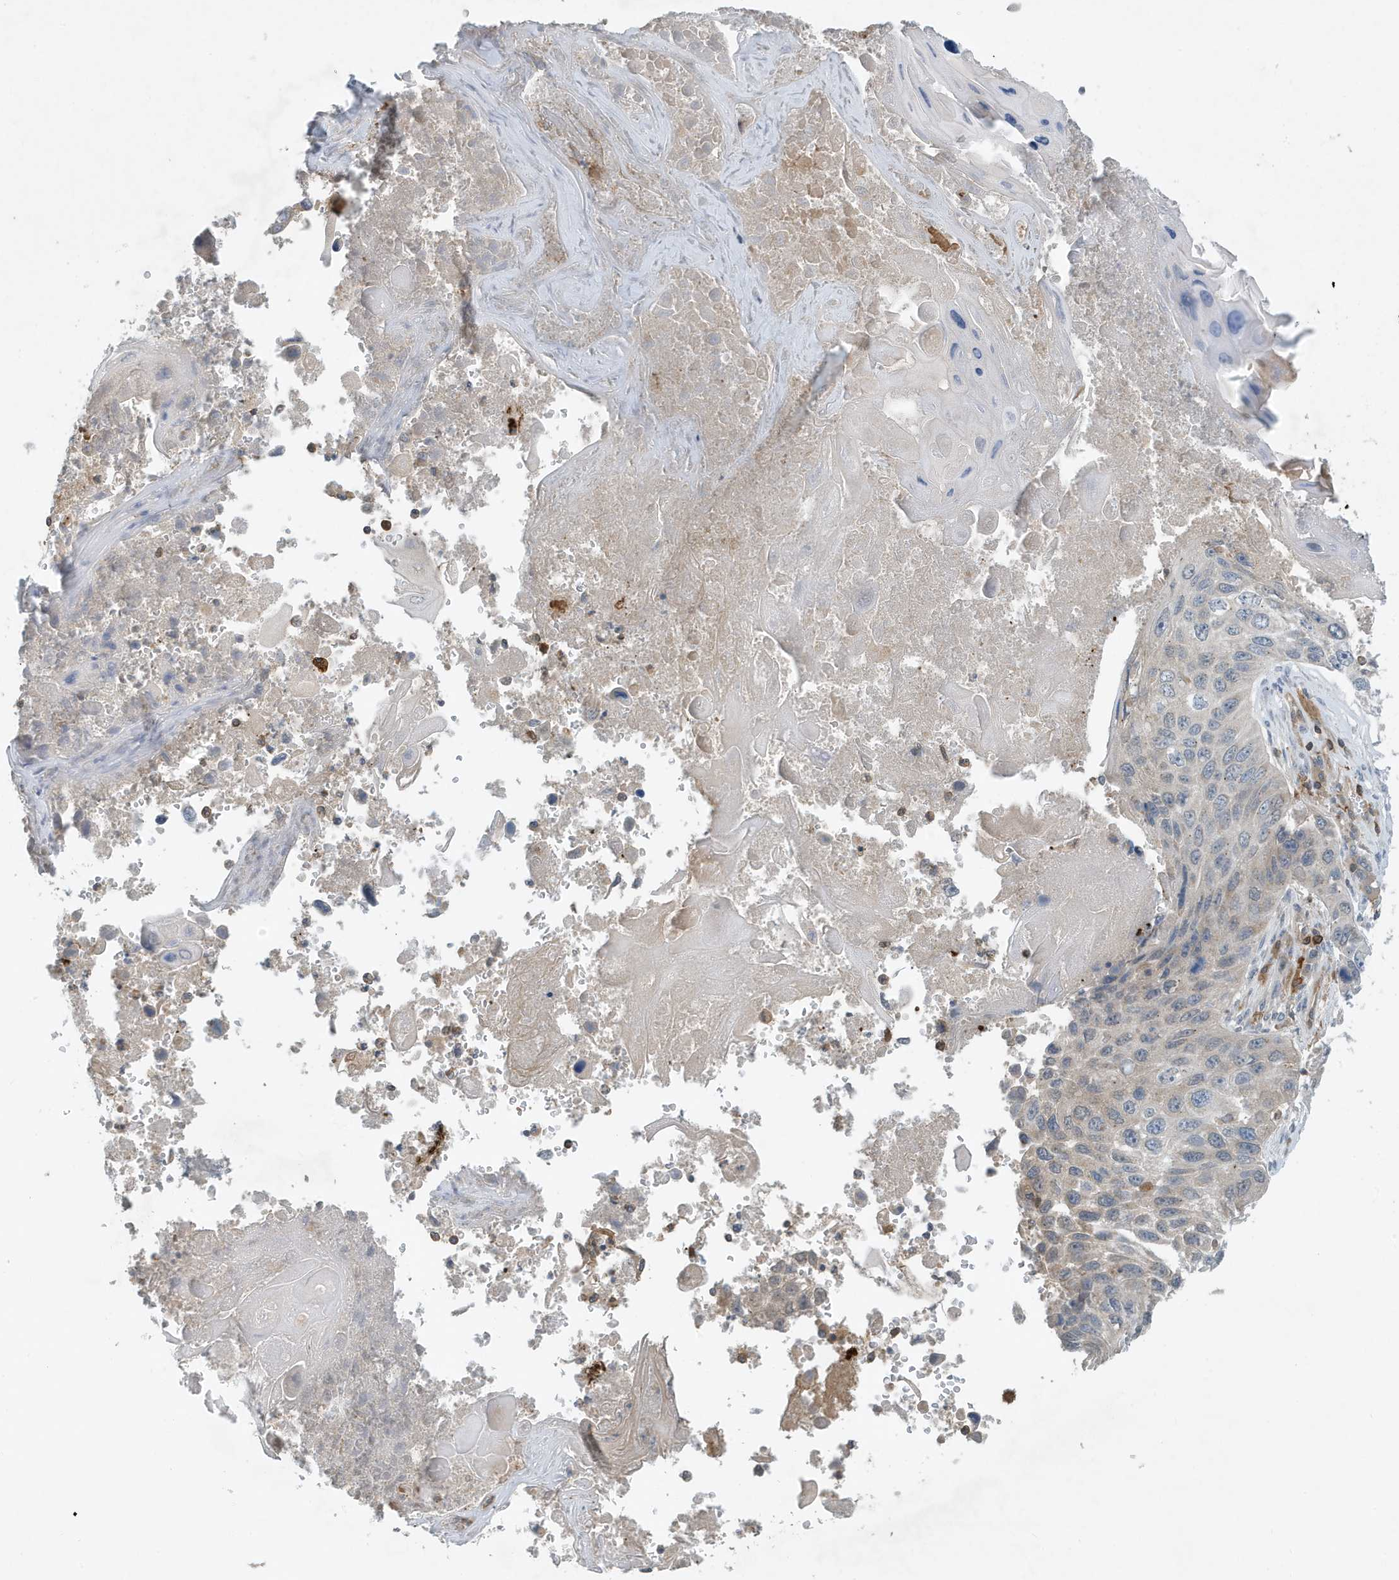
{"staining": {"intensity": "weak", "quantity": "<25%", "location": "cytoplasmic/membranous"}, "tissue": "lung cancer", "cell_type": "Tumor cells", "image_type": "cancer", "snomed": [{"axis": "morphology", "description": "Squamous cell carcinoma, NOS"}, {"axis": "topography", "description": "Lung"}], "caption": "This is a micrograph of immunohistochemistry (IHC) staining of squamous cell carcinoma (lung), which shows no expression in tumor cells.", "gene": "NSUN3", "patient": {"sex": "male", "age": 61}}